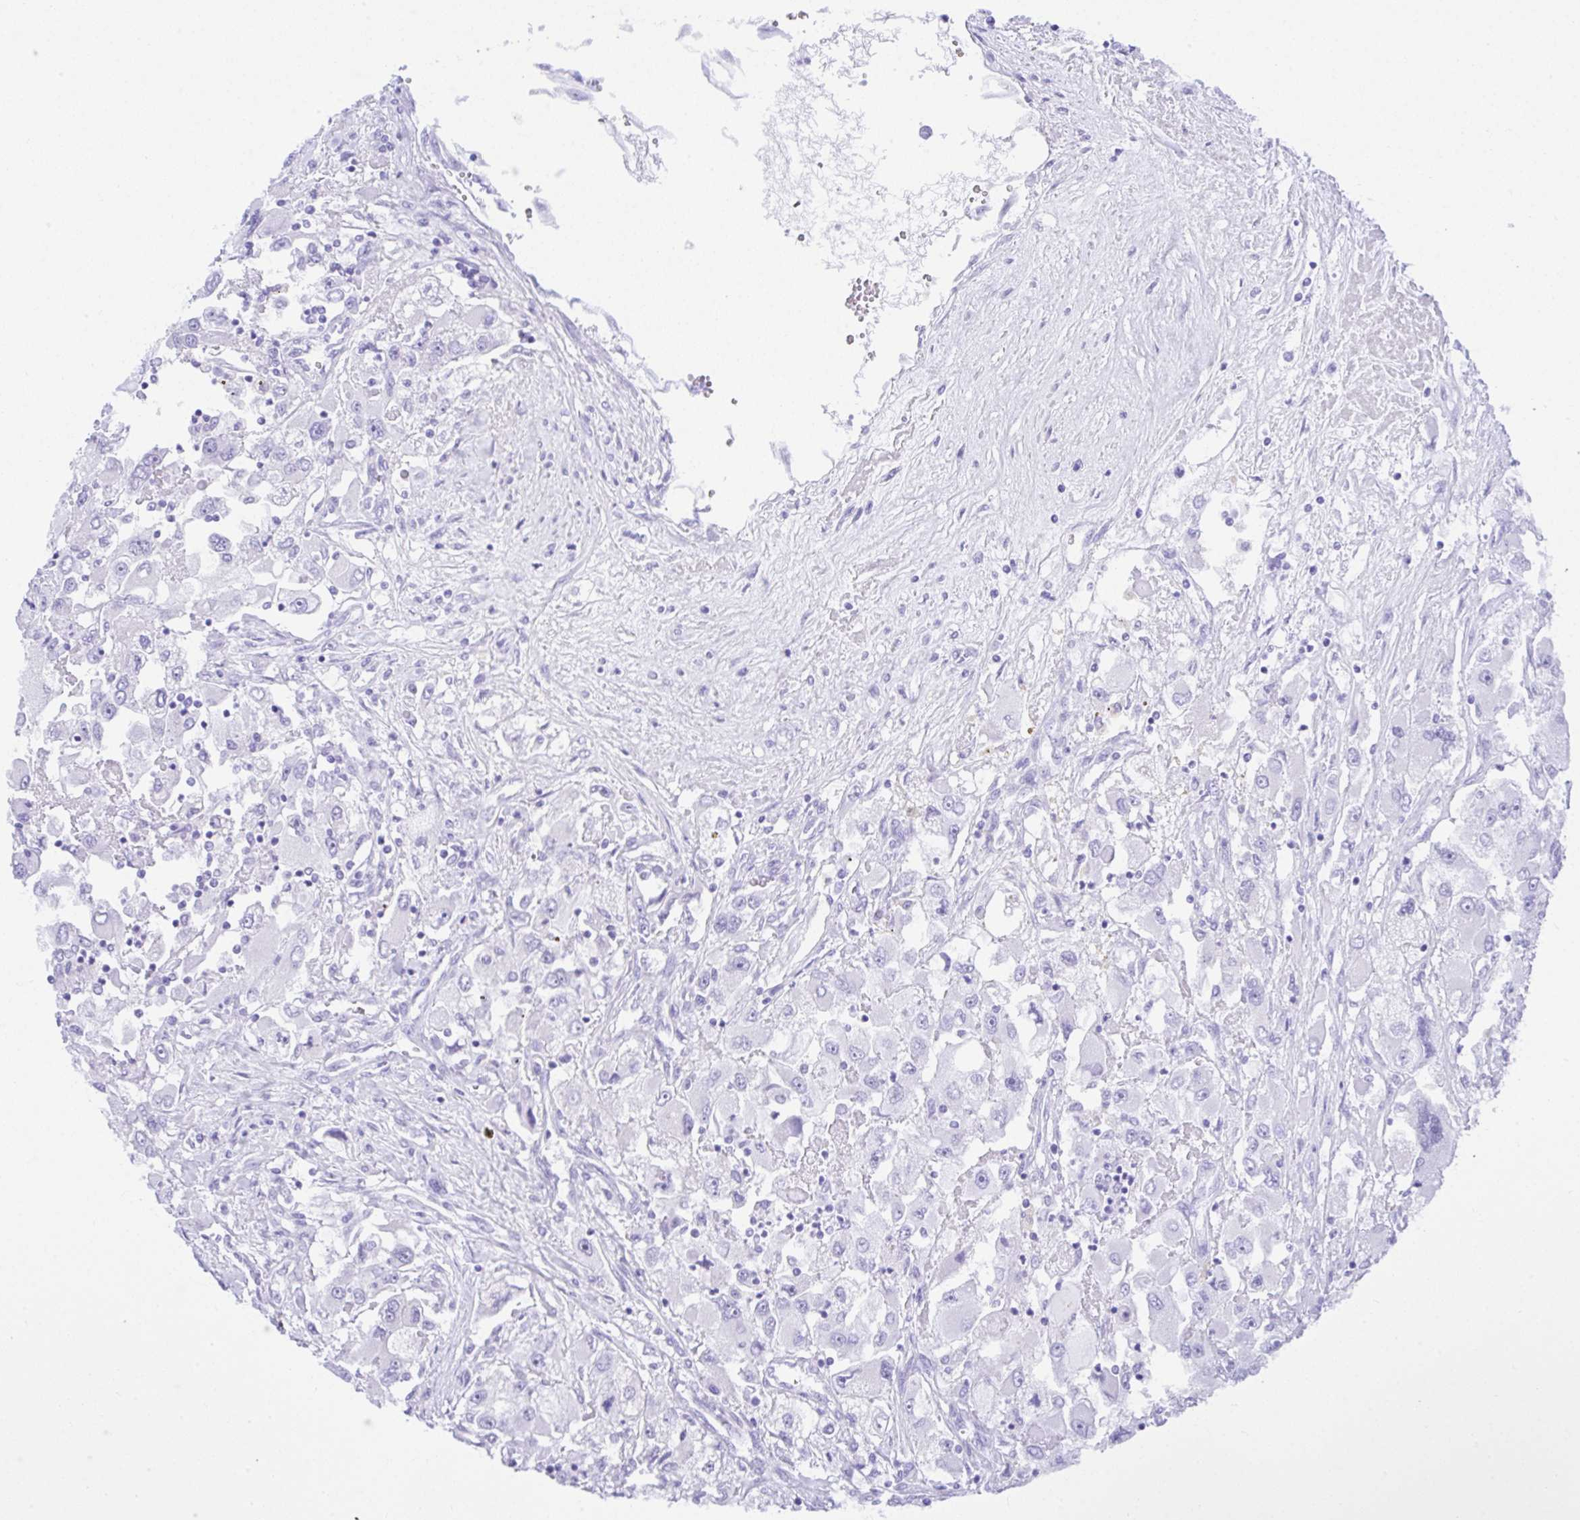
{"staining": {"intensity": "negative", "quantity": "none", "location": "none"}, "tissue": "renal cancer", "cell_type": "Tumor cells", "image_type": "cancer", "snomed": [{"axis": "morphology", "description": "Adenocarcinoma, NOS"}, {"axis": "topography", "description": "Kidney"}], "caption": "Tumor cells show no significant expression in renal cancer (adenocarcinoma).", "gene": "CCDC12", "patient": {"sex": "female", "age": 52}}